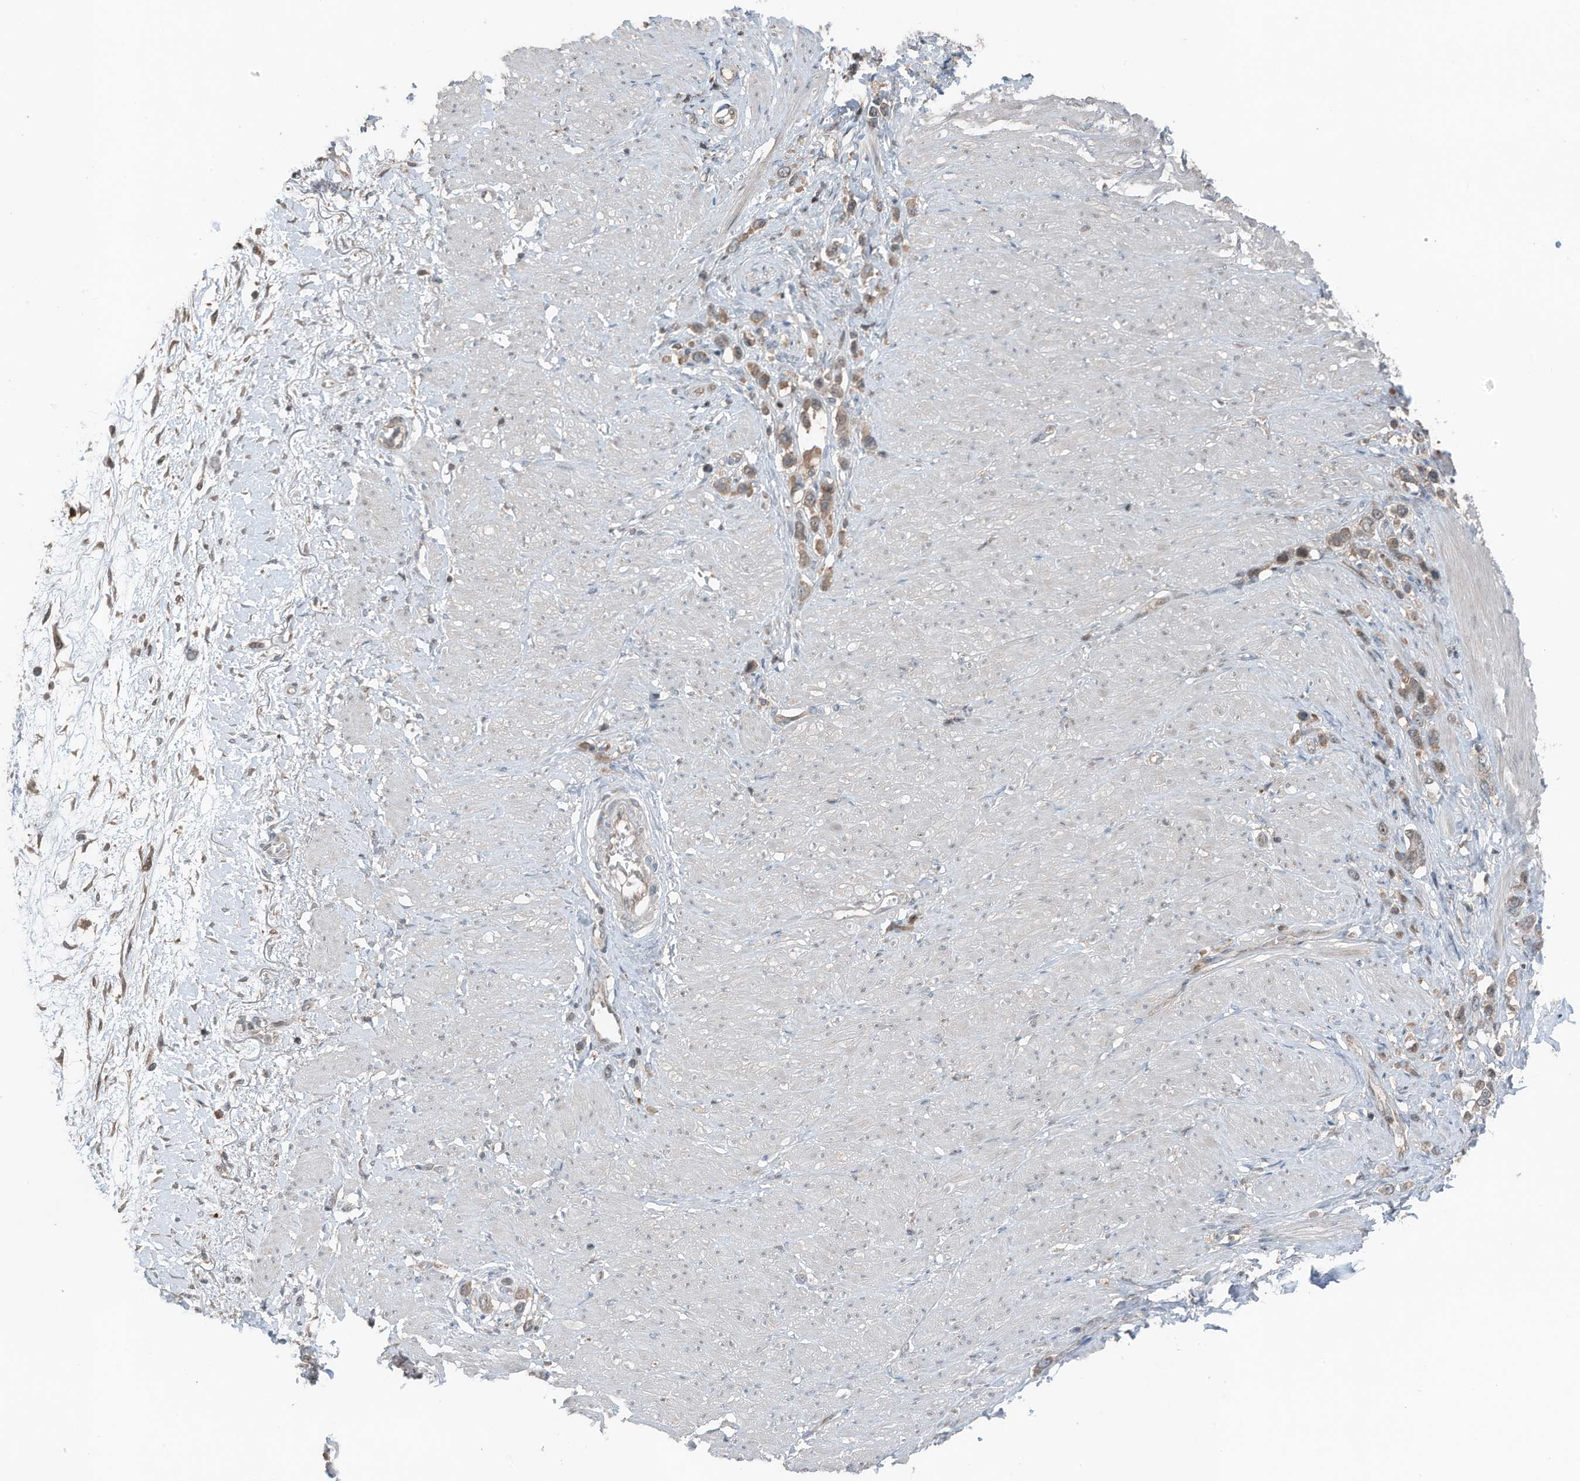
{"staining": {"intensity": "moderate", "quantity": ">75%", "location": "cytoplasmic/membranous"}, "tissue": "stomach cancer", "cell_type": "Tumor cells", "image_type": "cancer", "snomed": [{"axis": "morphology", "description": "Adenocarcinoma, NOS"}, {"axis": "topography", "description": "Stomach"}], "caption": "High-power microscopy captured an immunohistochemistry (IHC) micrograph of stomach cancer, revealing moderate cytoplasmic/membranous staining in about >75% of tumor cells.", "gene": "TXNDC9", "patient": {"sex": "female", "age": 65}}